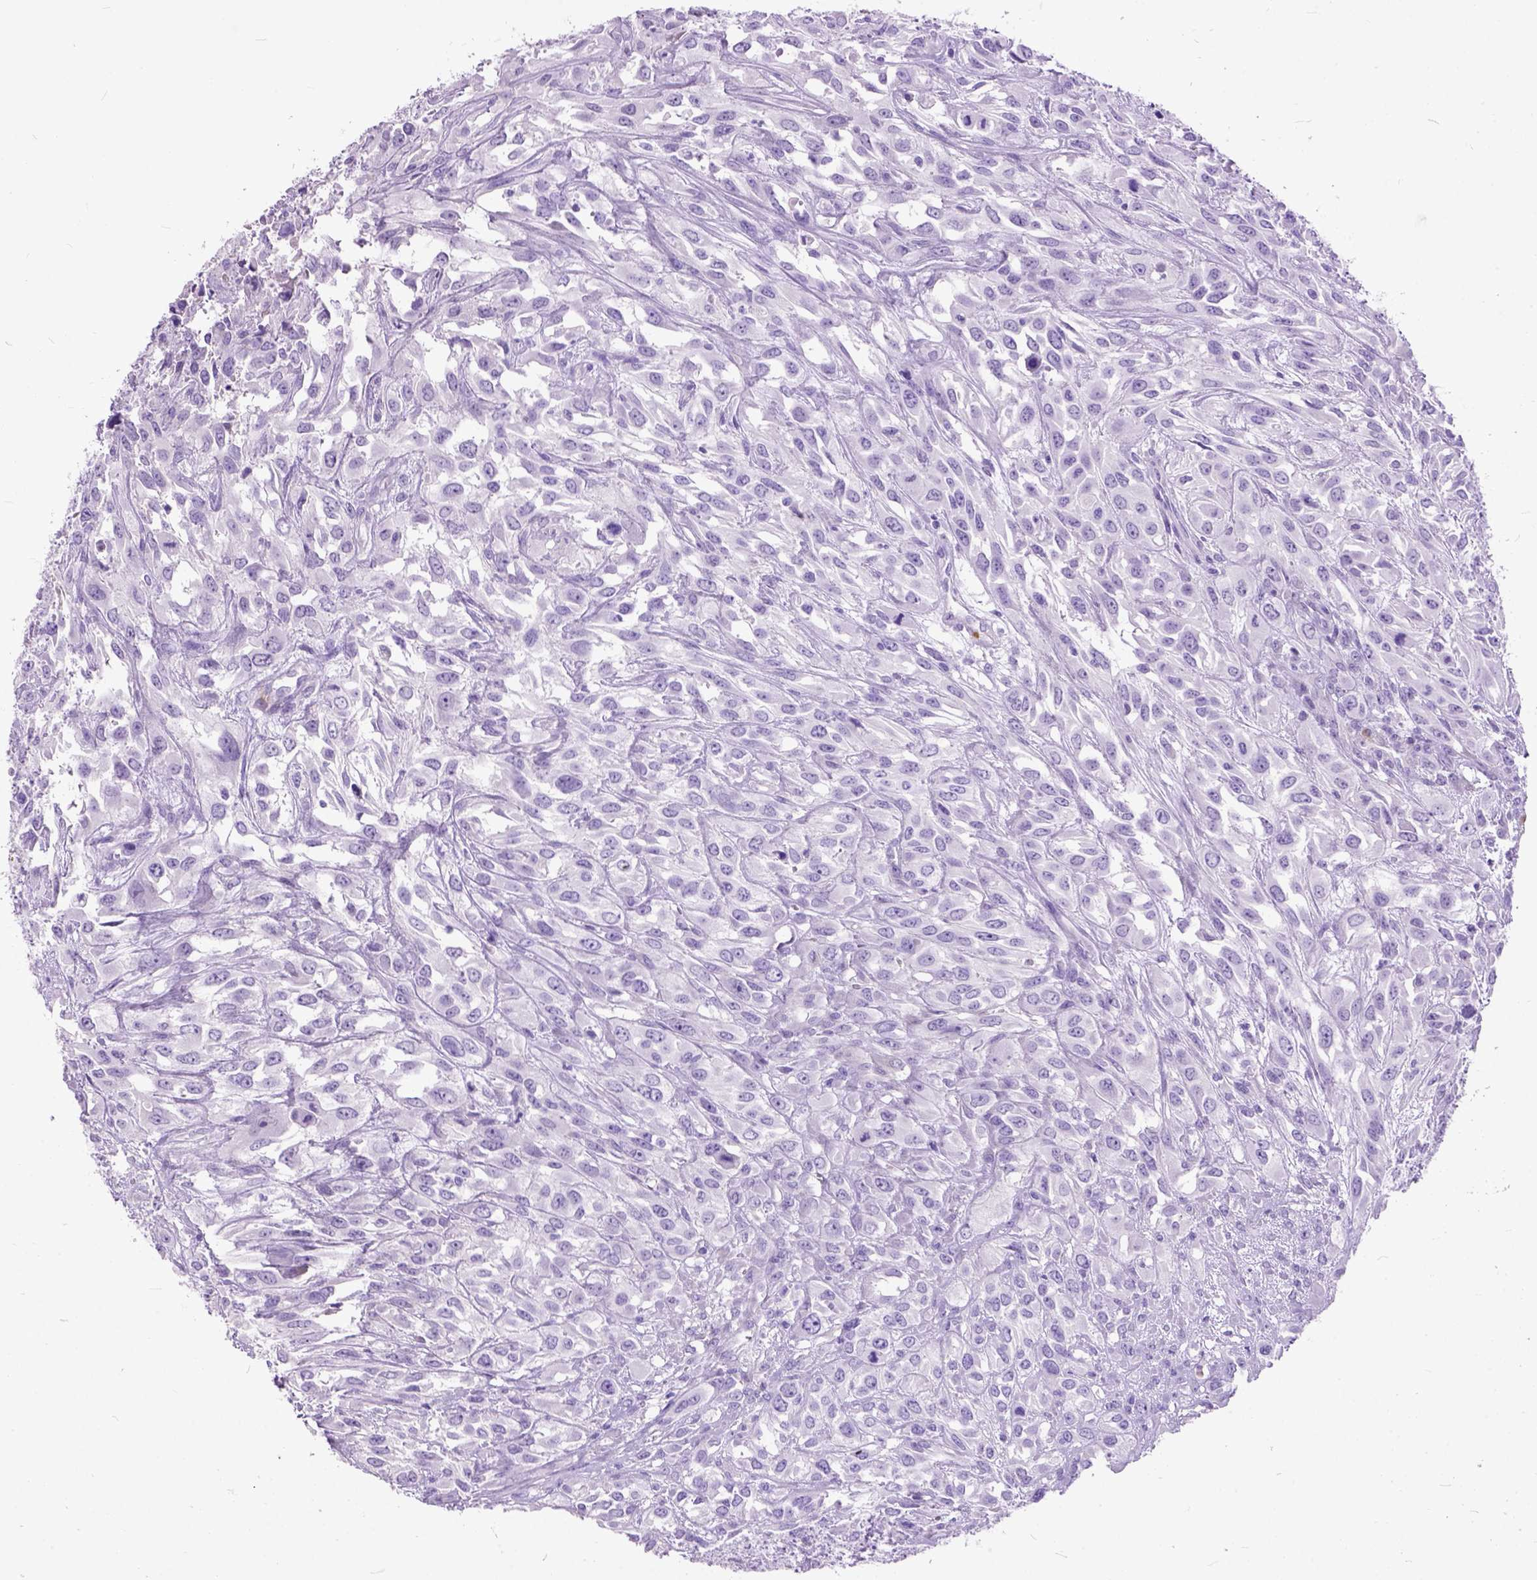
{"staining": {"intensity": "negative", "quantity": "none", "location": "none"}, "tissue": "urothelial cancer", "cell_type": "Tumor cells", "image_type": "cancer", "snomed": [{"axis": "morphology", "description": "Urothelial carcinoma, High grade"}, {"axis": "topography", "description": "Urinary bladder"}], "caption": "This is an immunohistochemistry image of human urothelial cancer. There is no positivity in tumor cells.", "gene": "MAPT", "patient": {"sex": "male", "age": 67}}